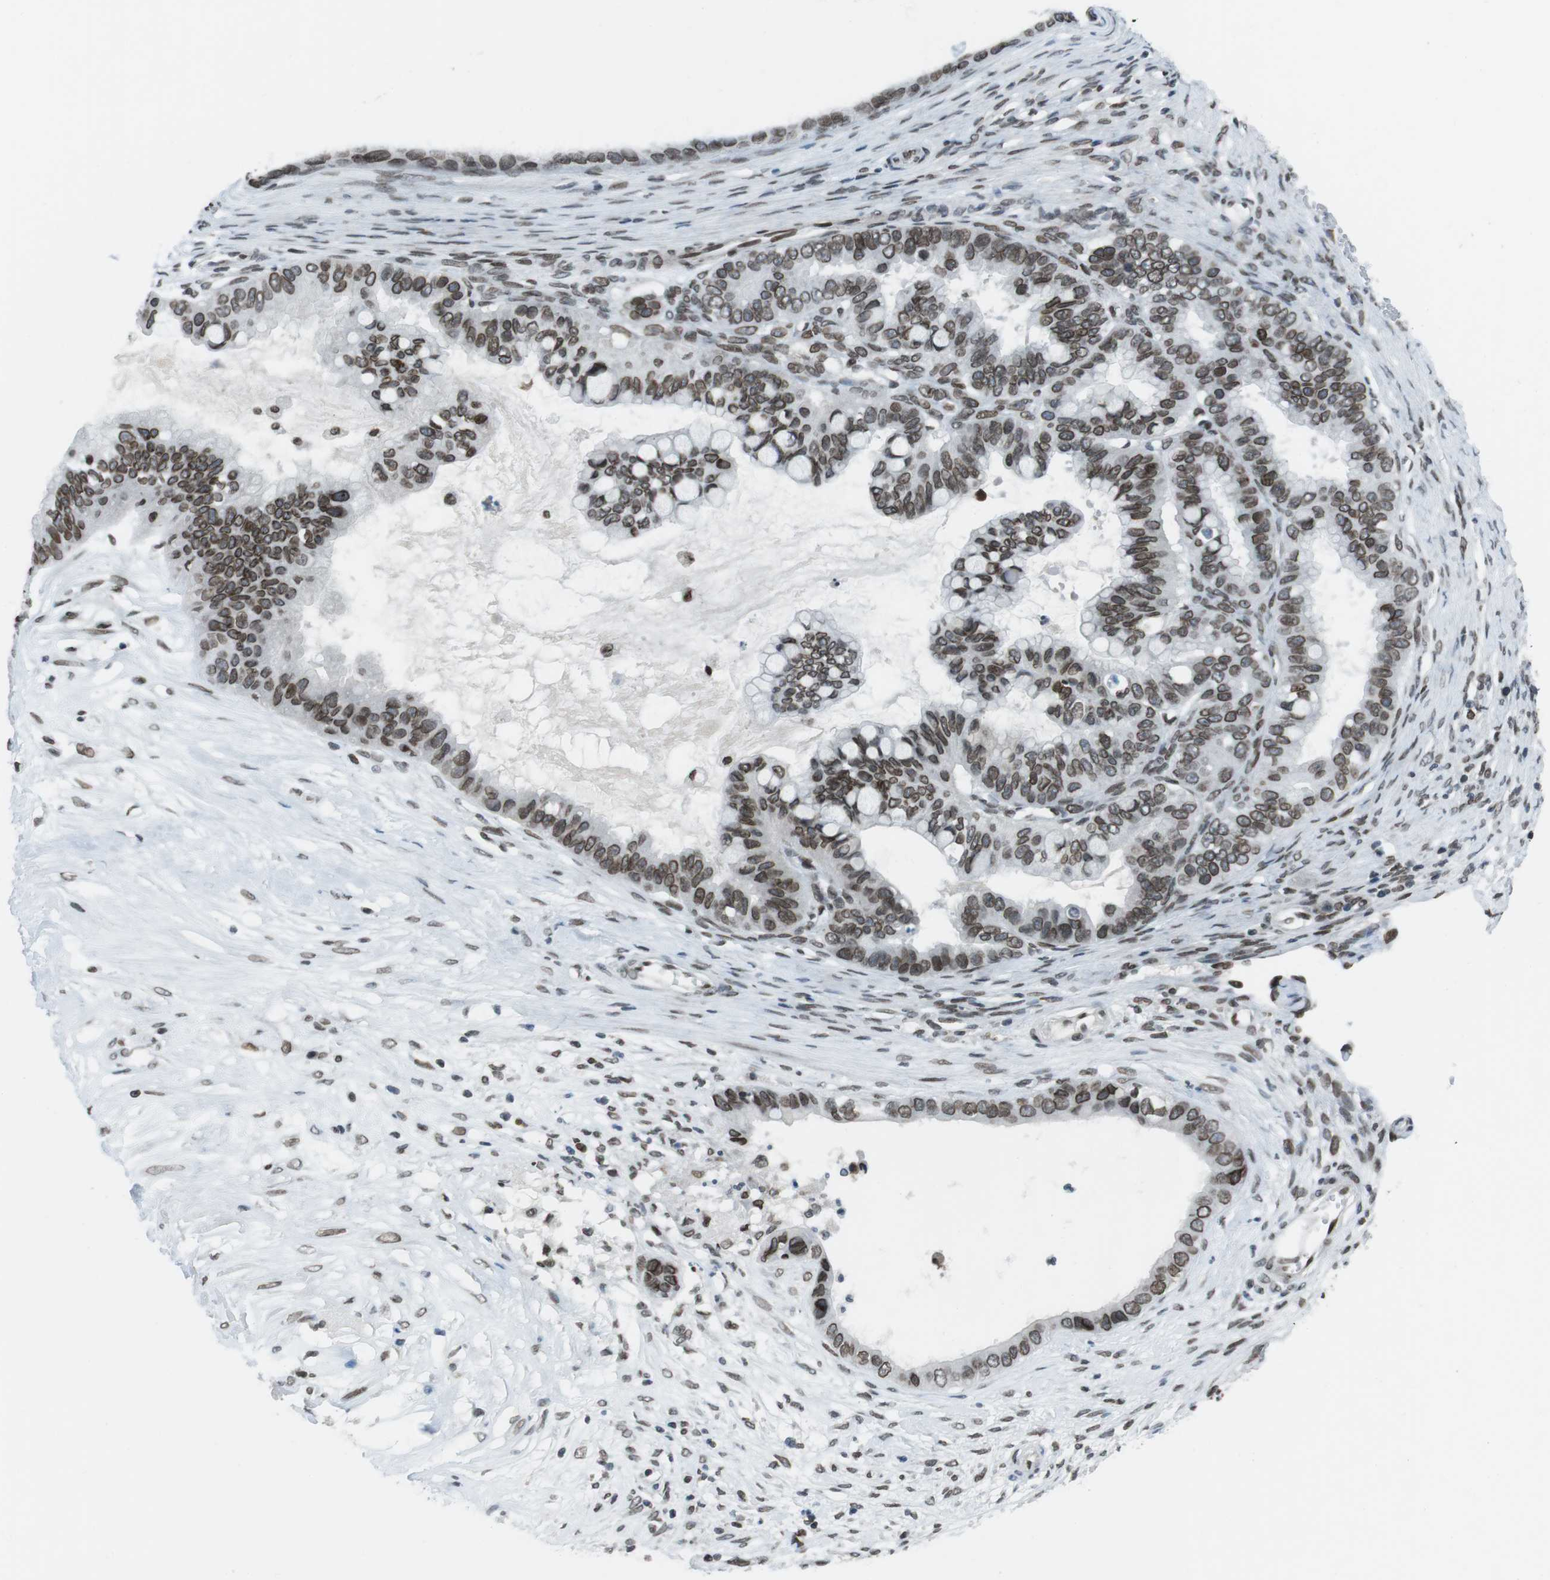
{"staining": {"intensity": "strong", "quantity": ">75%", "location": "cytoplasmic/membranous,nuclear"}, "tissue": "ovarian cancer", "cell_type": "Tumor cells", "image_type": "cancer", "snomed": [{"axis": "morphology", "description": "Cystadenocarcinoma, mucinous, NOS"}, {"axis": "topography", "description": "Ovary"}], "caption": "Immunohistochemical staining of mucinous cystadenocarcinoma (ovarian) exhibits strong cytoplasmic/membranous and nuclear protein positivity in approximately >75% of tumor cells.", "gene": "MAD1L1", "patient": {"sex": "female", "age": 80}}